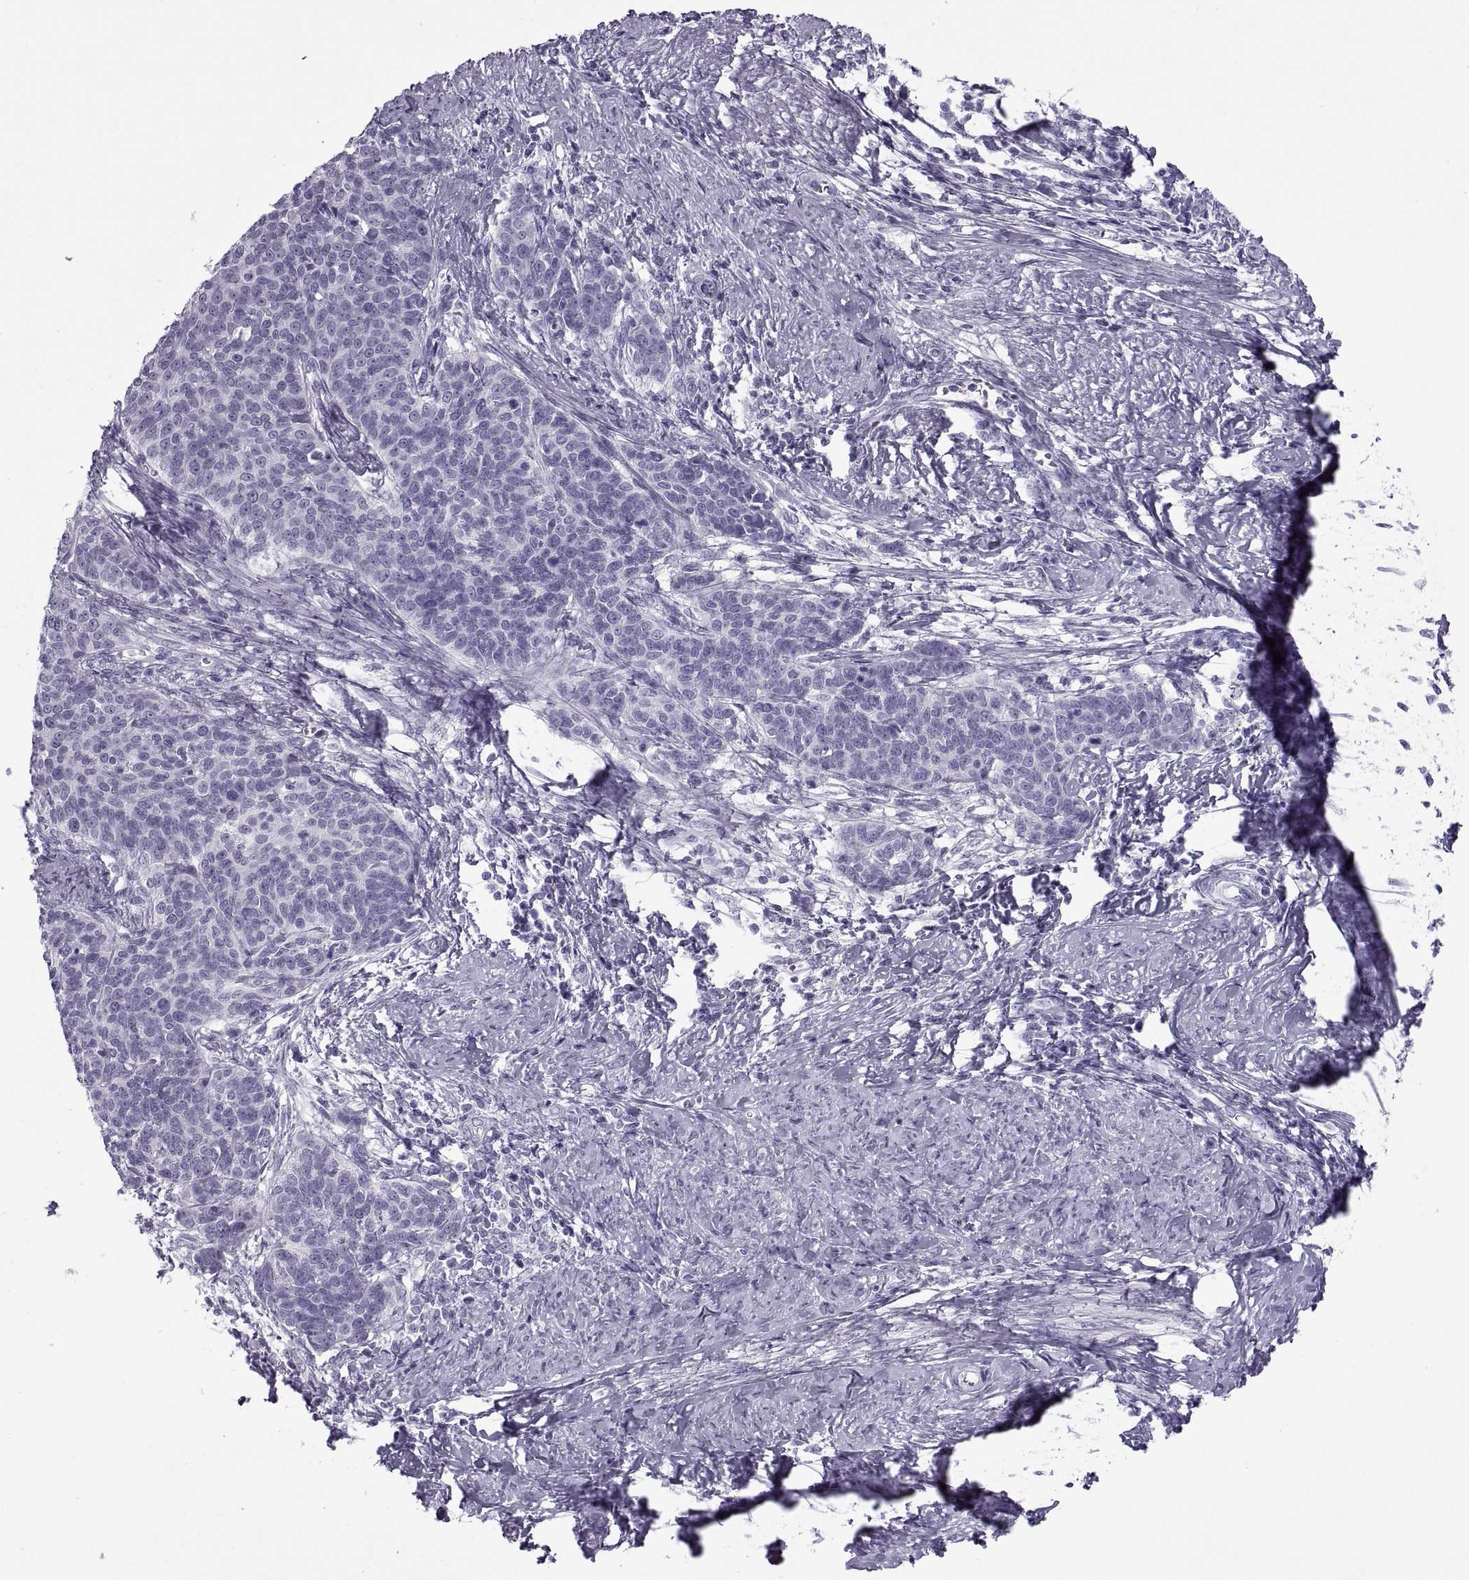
{"staining": {"intensity": "negative", "quantity": "none", "location": "none"}, "tissue": "cervical cancer", "cell_type": "Tumor cells", "image_type": "cancer", "snomed": [{"axis": "morphology", "description": "Squamous cell carcinoma, NOS"}, {"axis": "topography", "description": "Cervix"}], "caption": "IHC of human cervical squamous cell carcinoma exhibits no staining in tumor cells.", "gene": "RLBP1", "patient": {"sex": "female", "age": 39}}